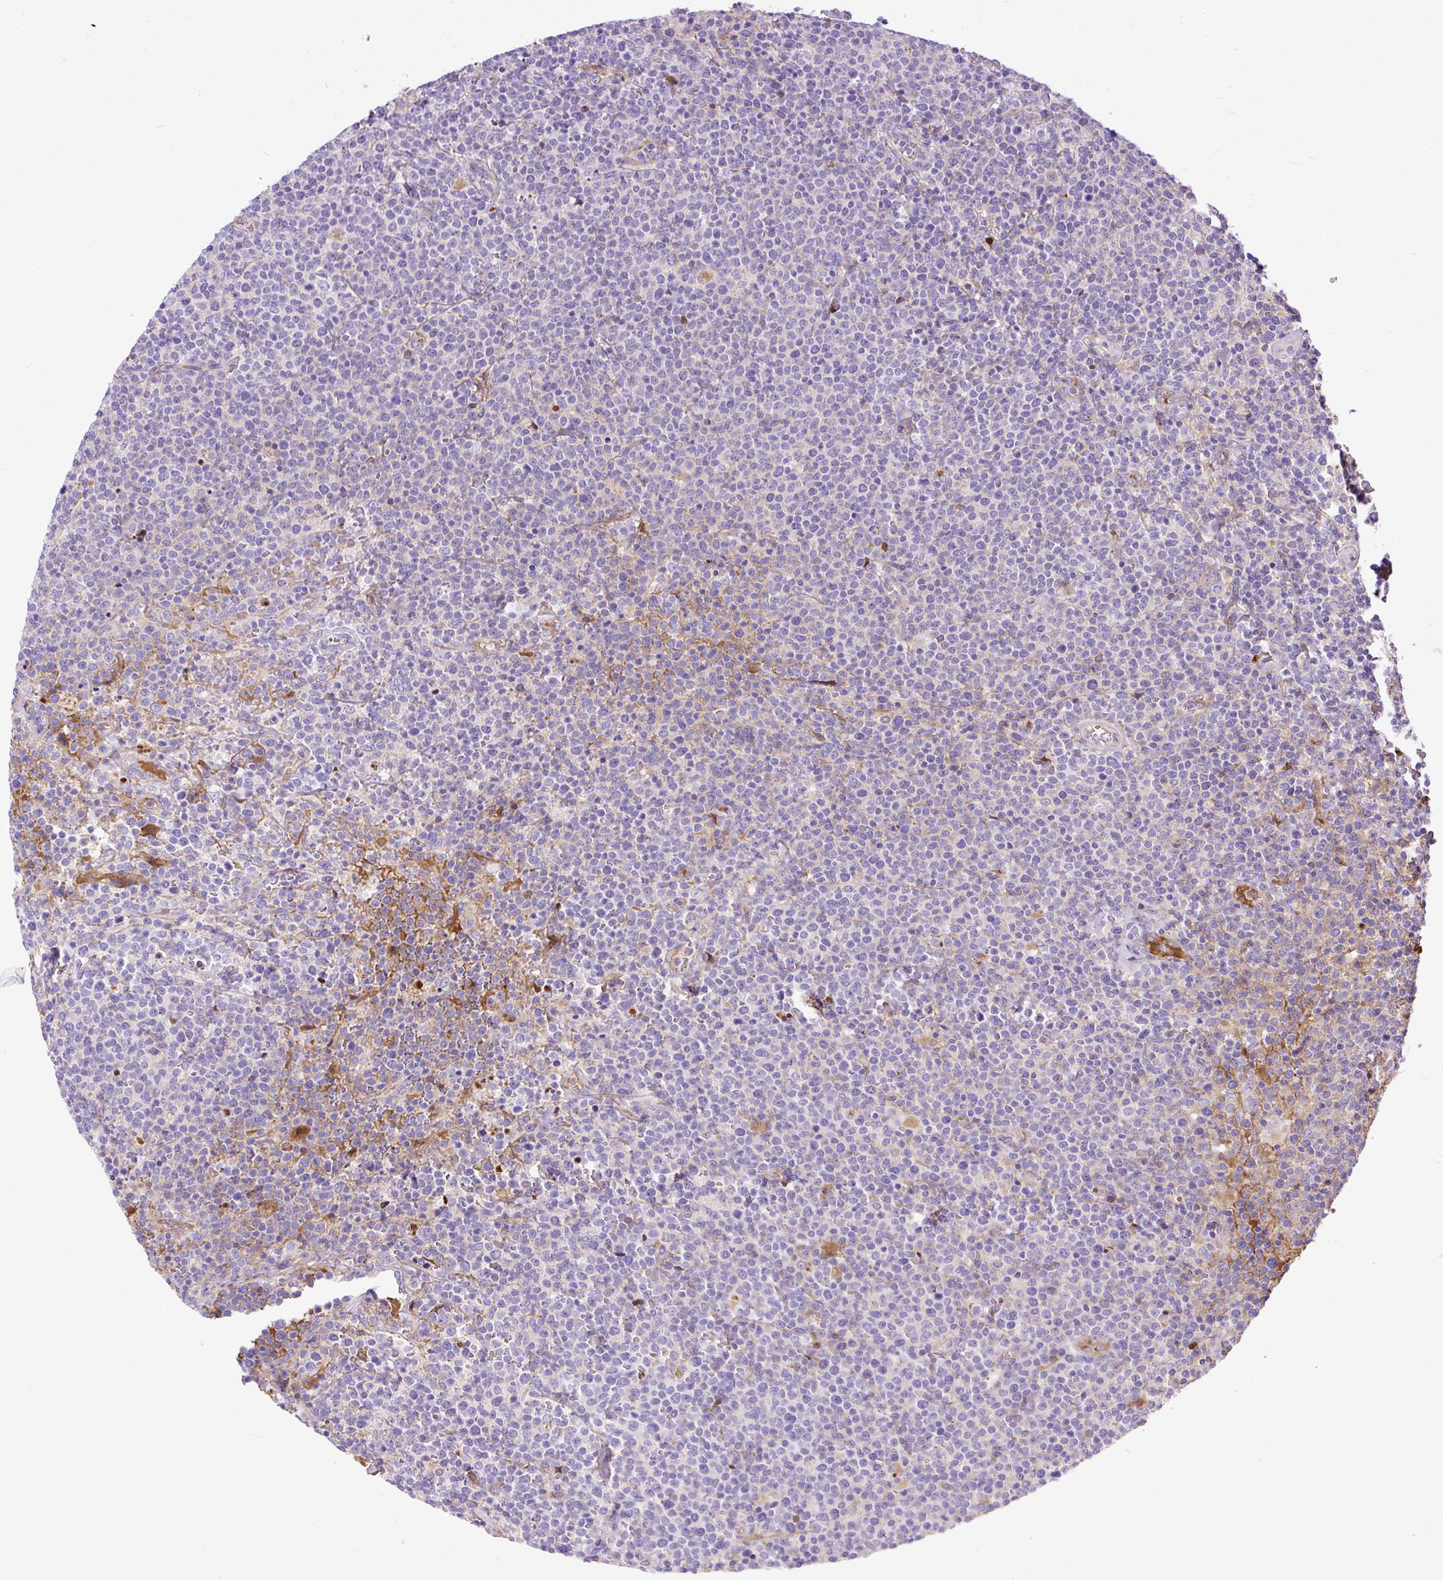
{"staining": {"intensity": "negative", "quantity": "none", "location": "none"}, "tissue": "lymphoma", "cell_type": "Tumor cells", "image_type": "cancer", "snomed": [{"axis": "morphology", "description": "Malignant lymphoma, non-Hodgkin's type, High grade"}, {"axis": "topography", "description": "Lymph node"}], "caption": "Tumor cells show no significant positivity in malignant lymphoma, non-Hodgkin's type (high-grade). The staining is performed using DAB (3,3'-diaminobenzidine) brown chromogen with nuclei counter-stained in using hematoxylin.", "gene": "CLEC3B", "patient": {"sex": "male", "age": 61}}